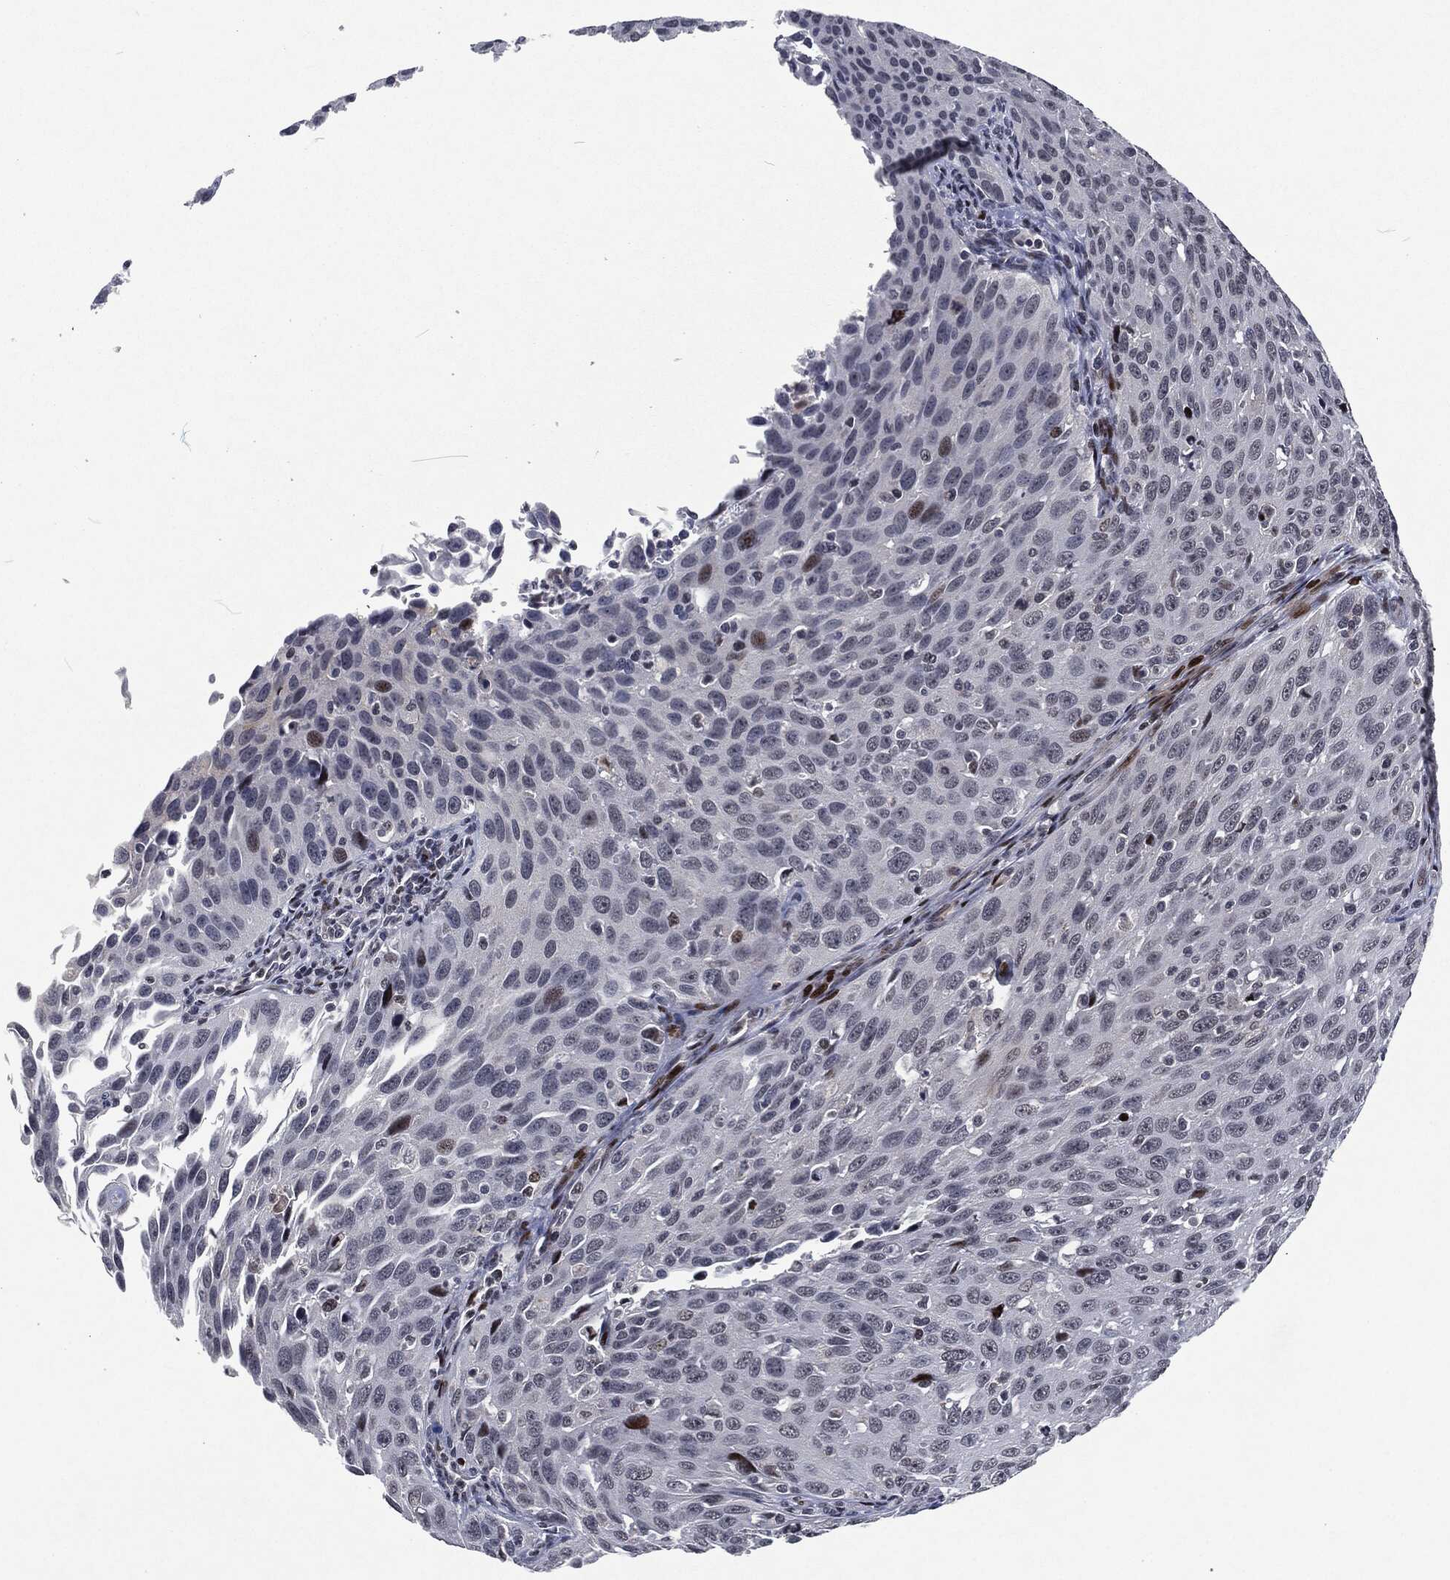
{"staining": {"intensity": "negative", "quantity": "none", "location": "none"}, "tissue": "cervical cancer", "cell_type": "Tumor cells", "image_type": "cancer", "snomed": [{"axis": "morphology", "description": "Squamous cell carcinoma, NOS"}, {"axis": "topography", "description": "Cervix"}], "caption": "DAB (3,3'-diaminobenzidine) immunohistochemical staining of cervical cancer (squamous cell carcinoma) reveals no significant expression in tumor cells.", "gene": "EGFR", "patient": {"sex": "female", "age": 26}}